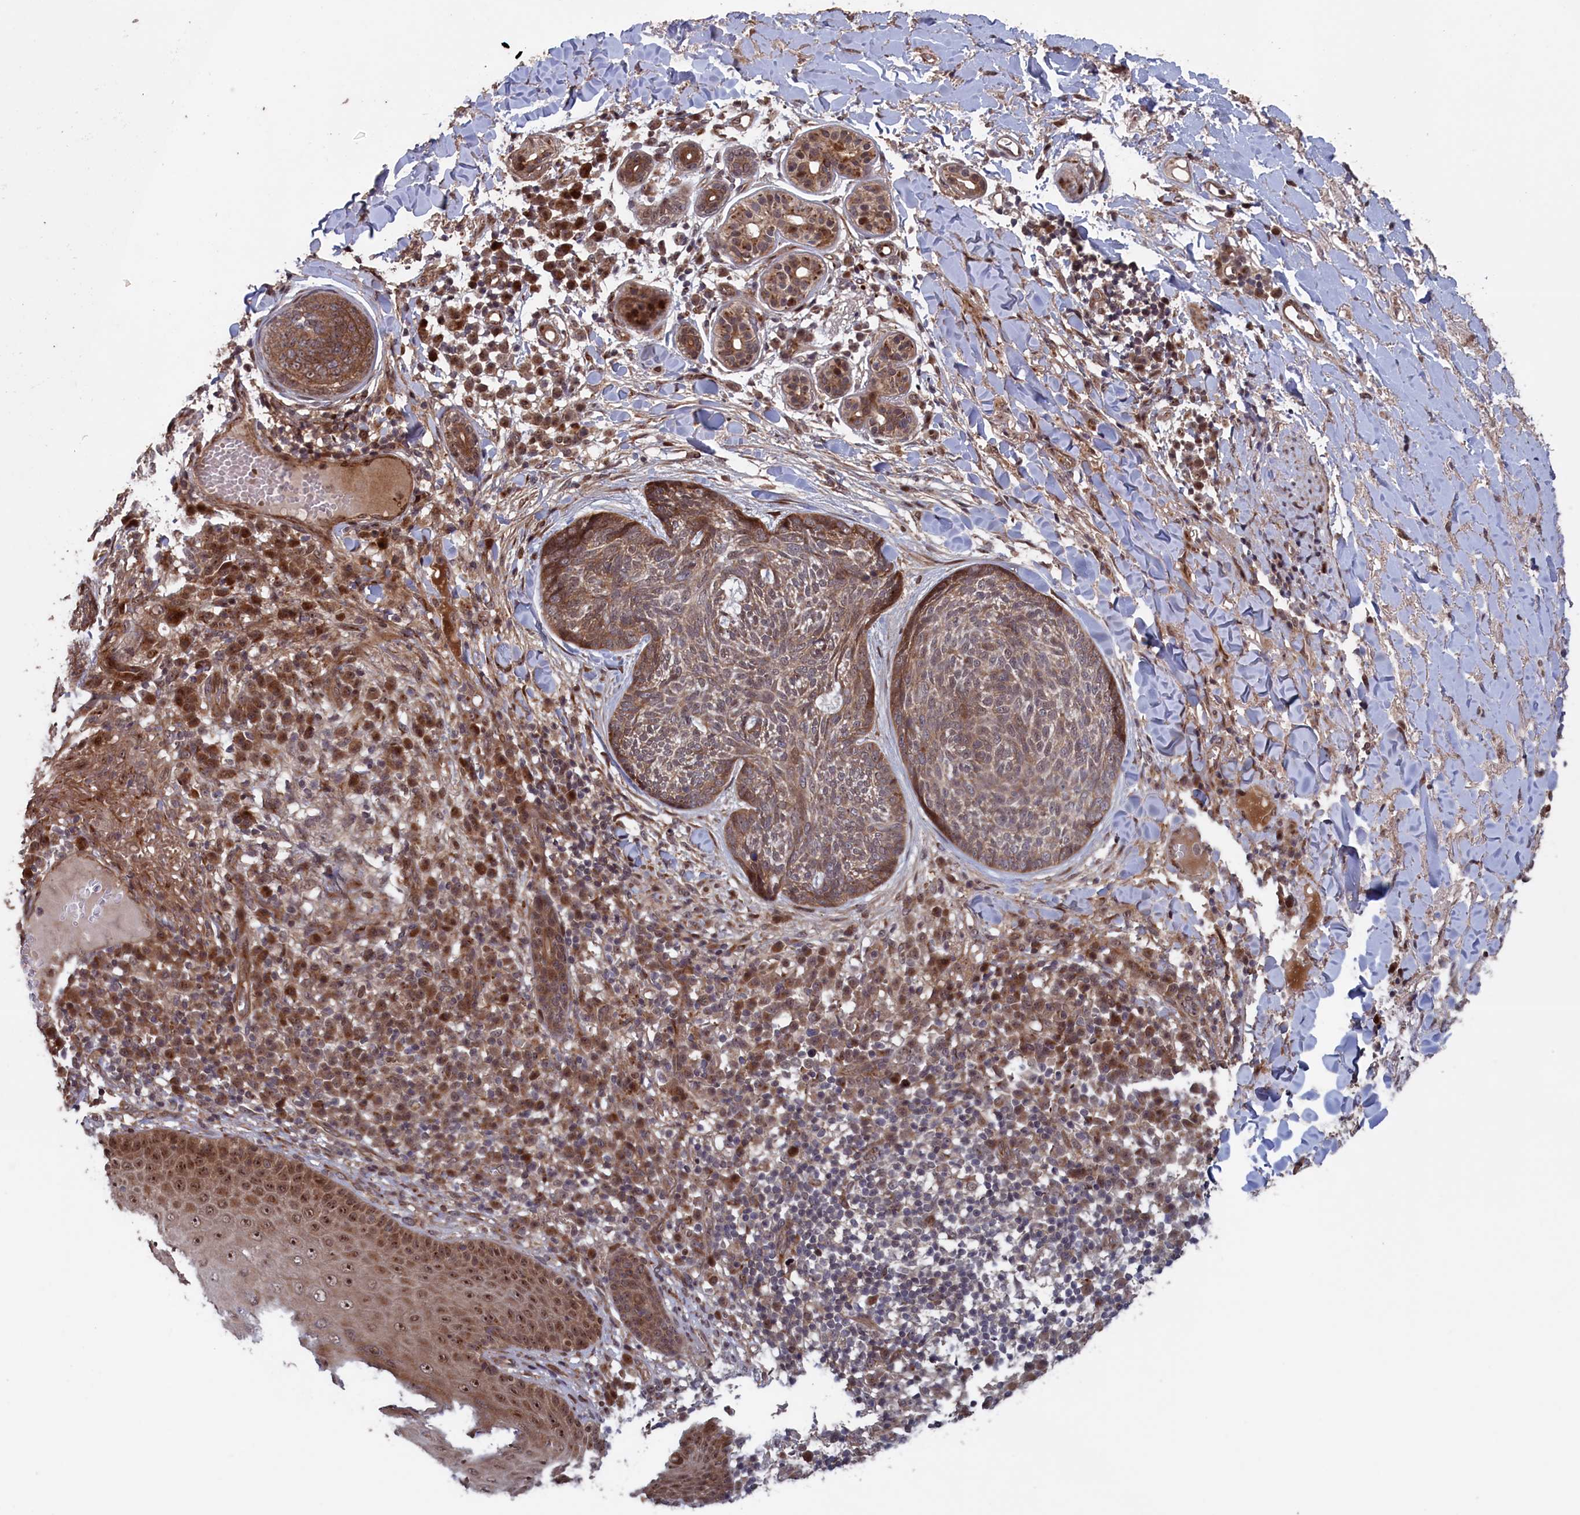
{"staining": {"intensity": "moderate", "quantity": "25%-75%", "location": "cytoplasmic/membranous"}, "tissue": "skin cancer", "cell_type": "Tumor cells", "image_type": "cancer", "snomed": [{"axis": "morphology", "description": "Basal cell carcinoma"}, {"axis": "topography", "description": "Skin"}], "caption": "Moderate cytoplasmic/membranous positivity for a protein is present in about 25%-75% of tumor cells of skin cancer (basal cell carcinoma) using IHC.", "gene": "LSG1", "patient": {"sex": "male", "age": 85}}